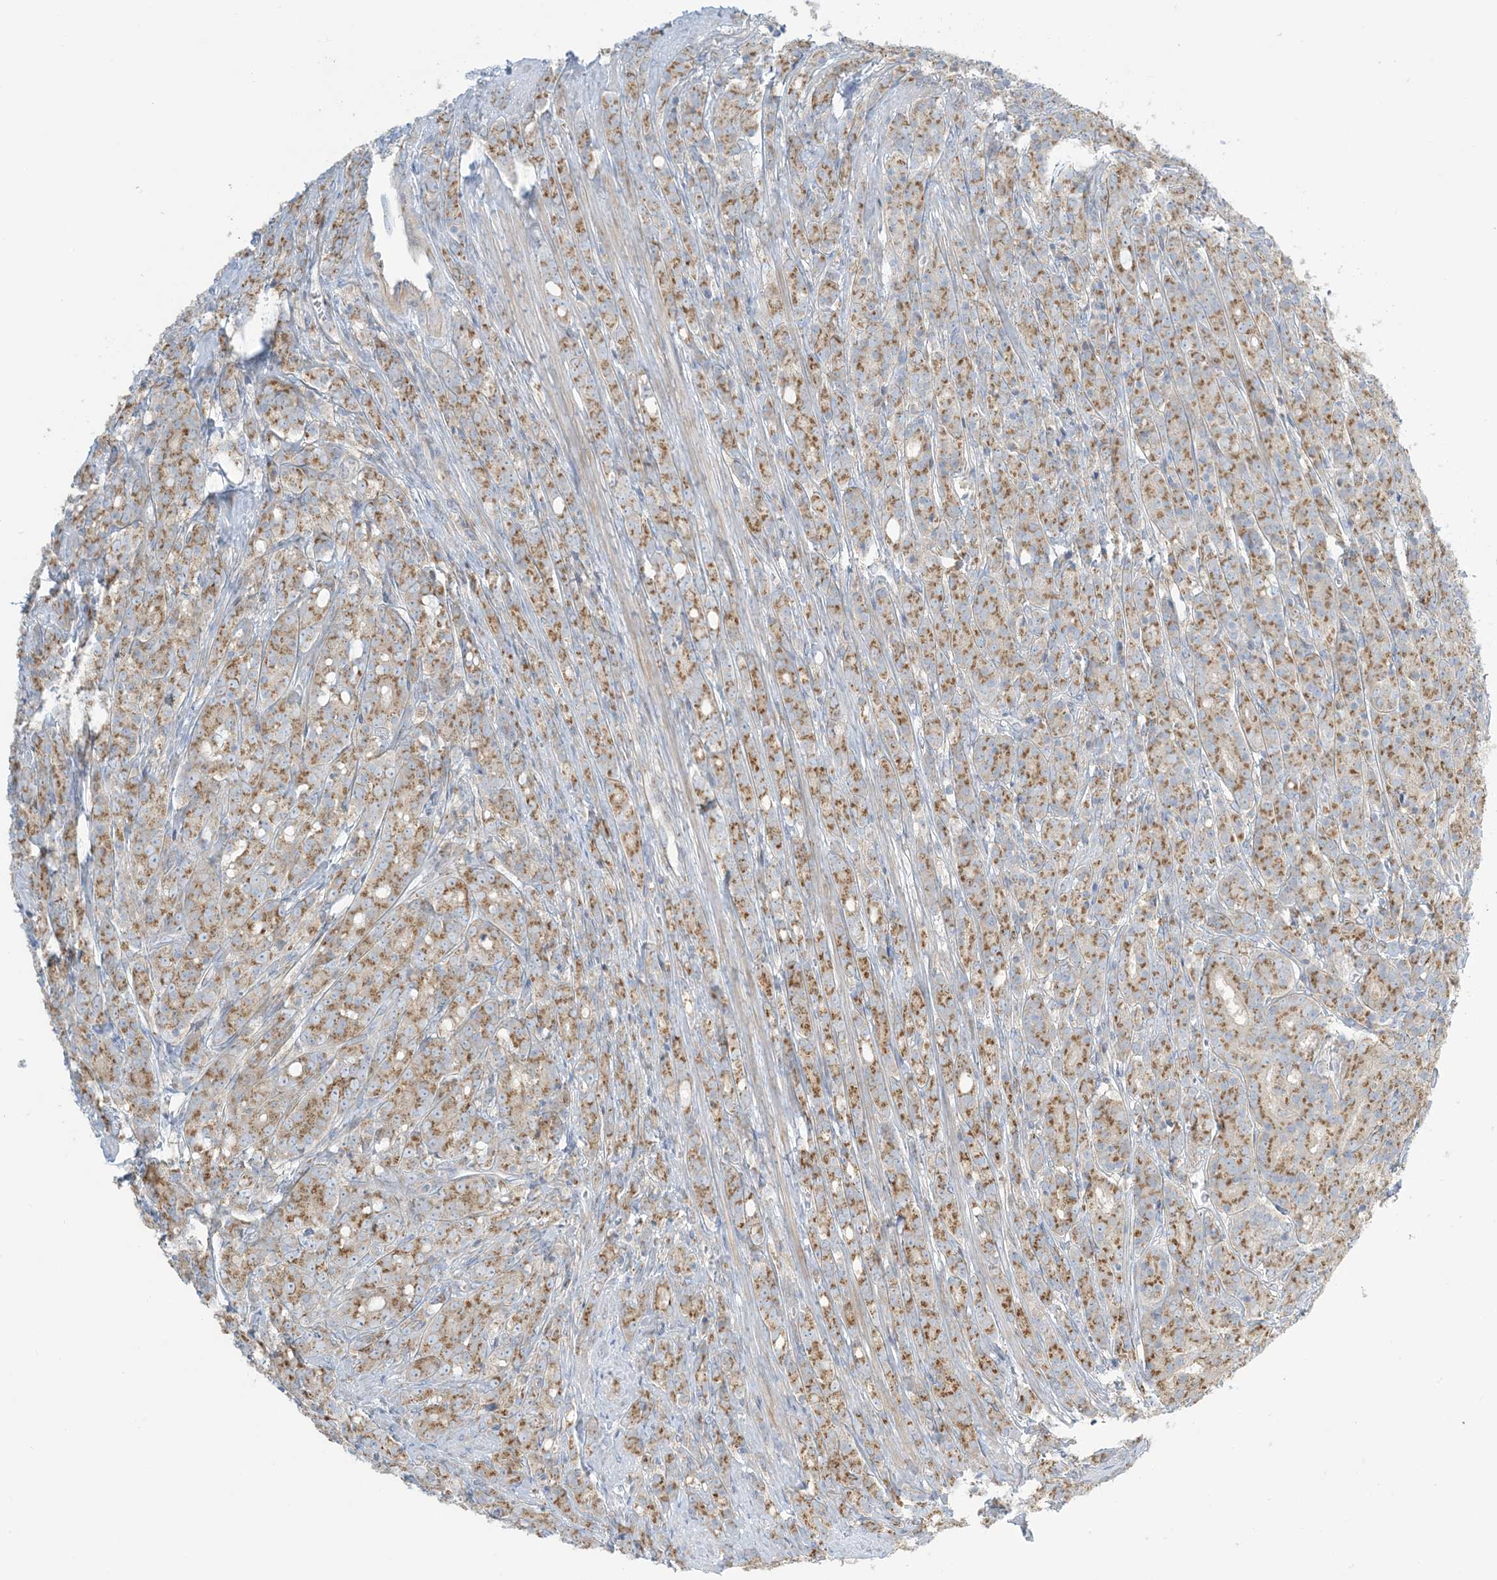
{"staining": {"intensity": "moderate", "quantity": ">75%", "location": "cytoplasmic/membranous"}, "tissue": "prostate cancer", "cell_type": "Tumor cells", "image_type": "cancer", "snomed": [{"axis": "morphology", "description": "Adenocarcinoma, High grade"}, {"axis": "topography", "description": "Prostate"}], "caption": "Human prostate adenocarcinoma (high-grade) stained for a protein (brown) displays moderate cytoplasmic/membranous positive expression in approximately >75% of tumor cells.", "gene": "AFTPH", "patient": {"sex": "male", "age": 62}}